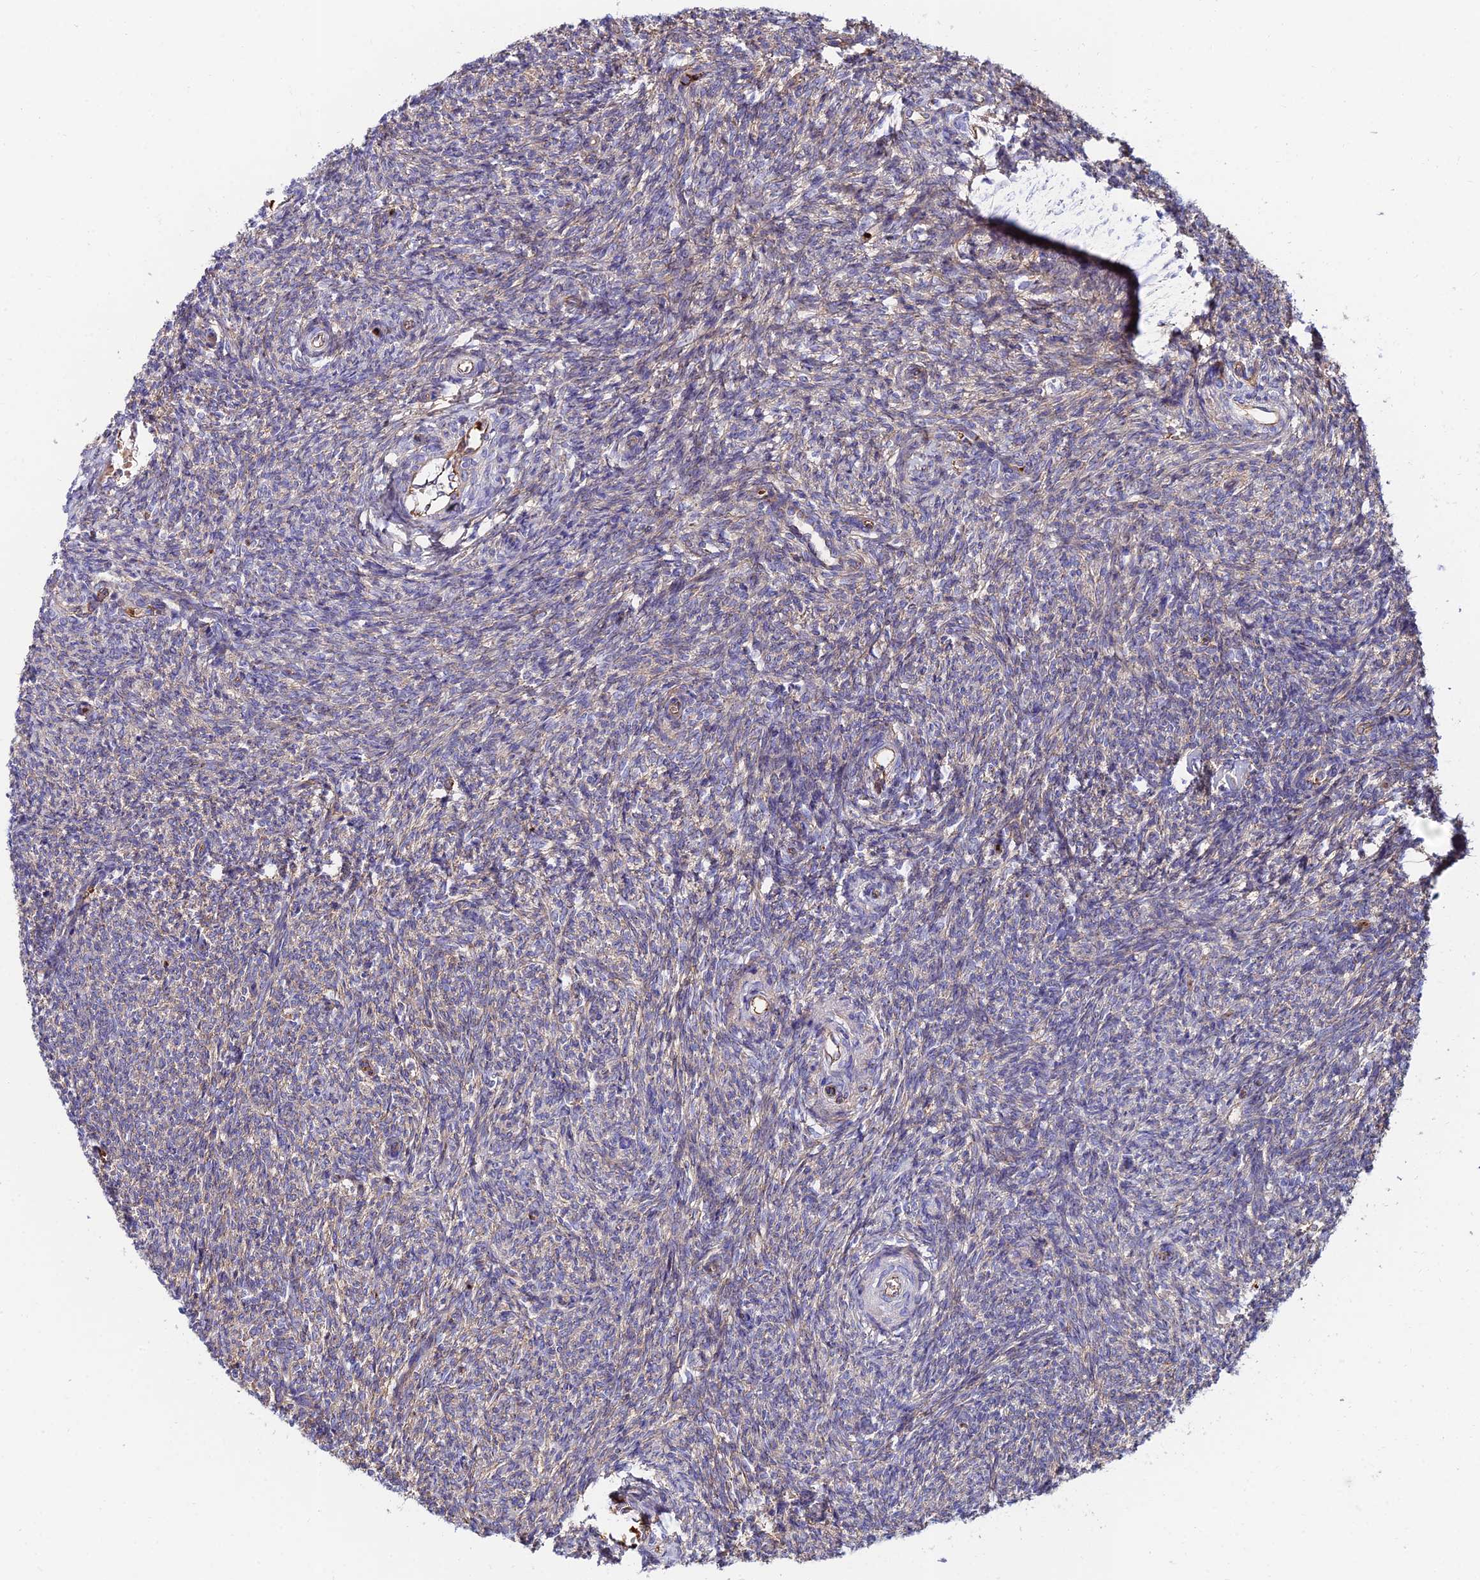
{"staining": {"intensity": "moderate", "quantity": ">75%", "location": "cytoplasmic/membranous"}, "tissue": "ovary", "cell_type": "Follicle cells", "image_type": "normal", "snomed": [{"axis": "morphology", "description": "Normal tissue, NOS"}, {"axis": "topography", "description": "Ovary"}], "caption": "Immunohistochemistry (IHC) of normal human ovary shows medium levels of moderate cytoplasmic/membranous positivity in approximately >75% of follicle cells. (DAB (3,3'-diaminobenzidine) = brown stain, brightfield microscopy at high magnification).", "gene": "ADGRF3", "patient": {"sex": "female", "age": 44}}